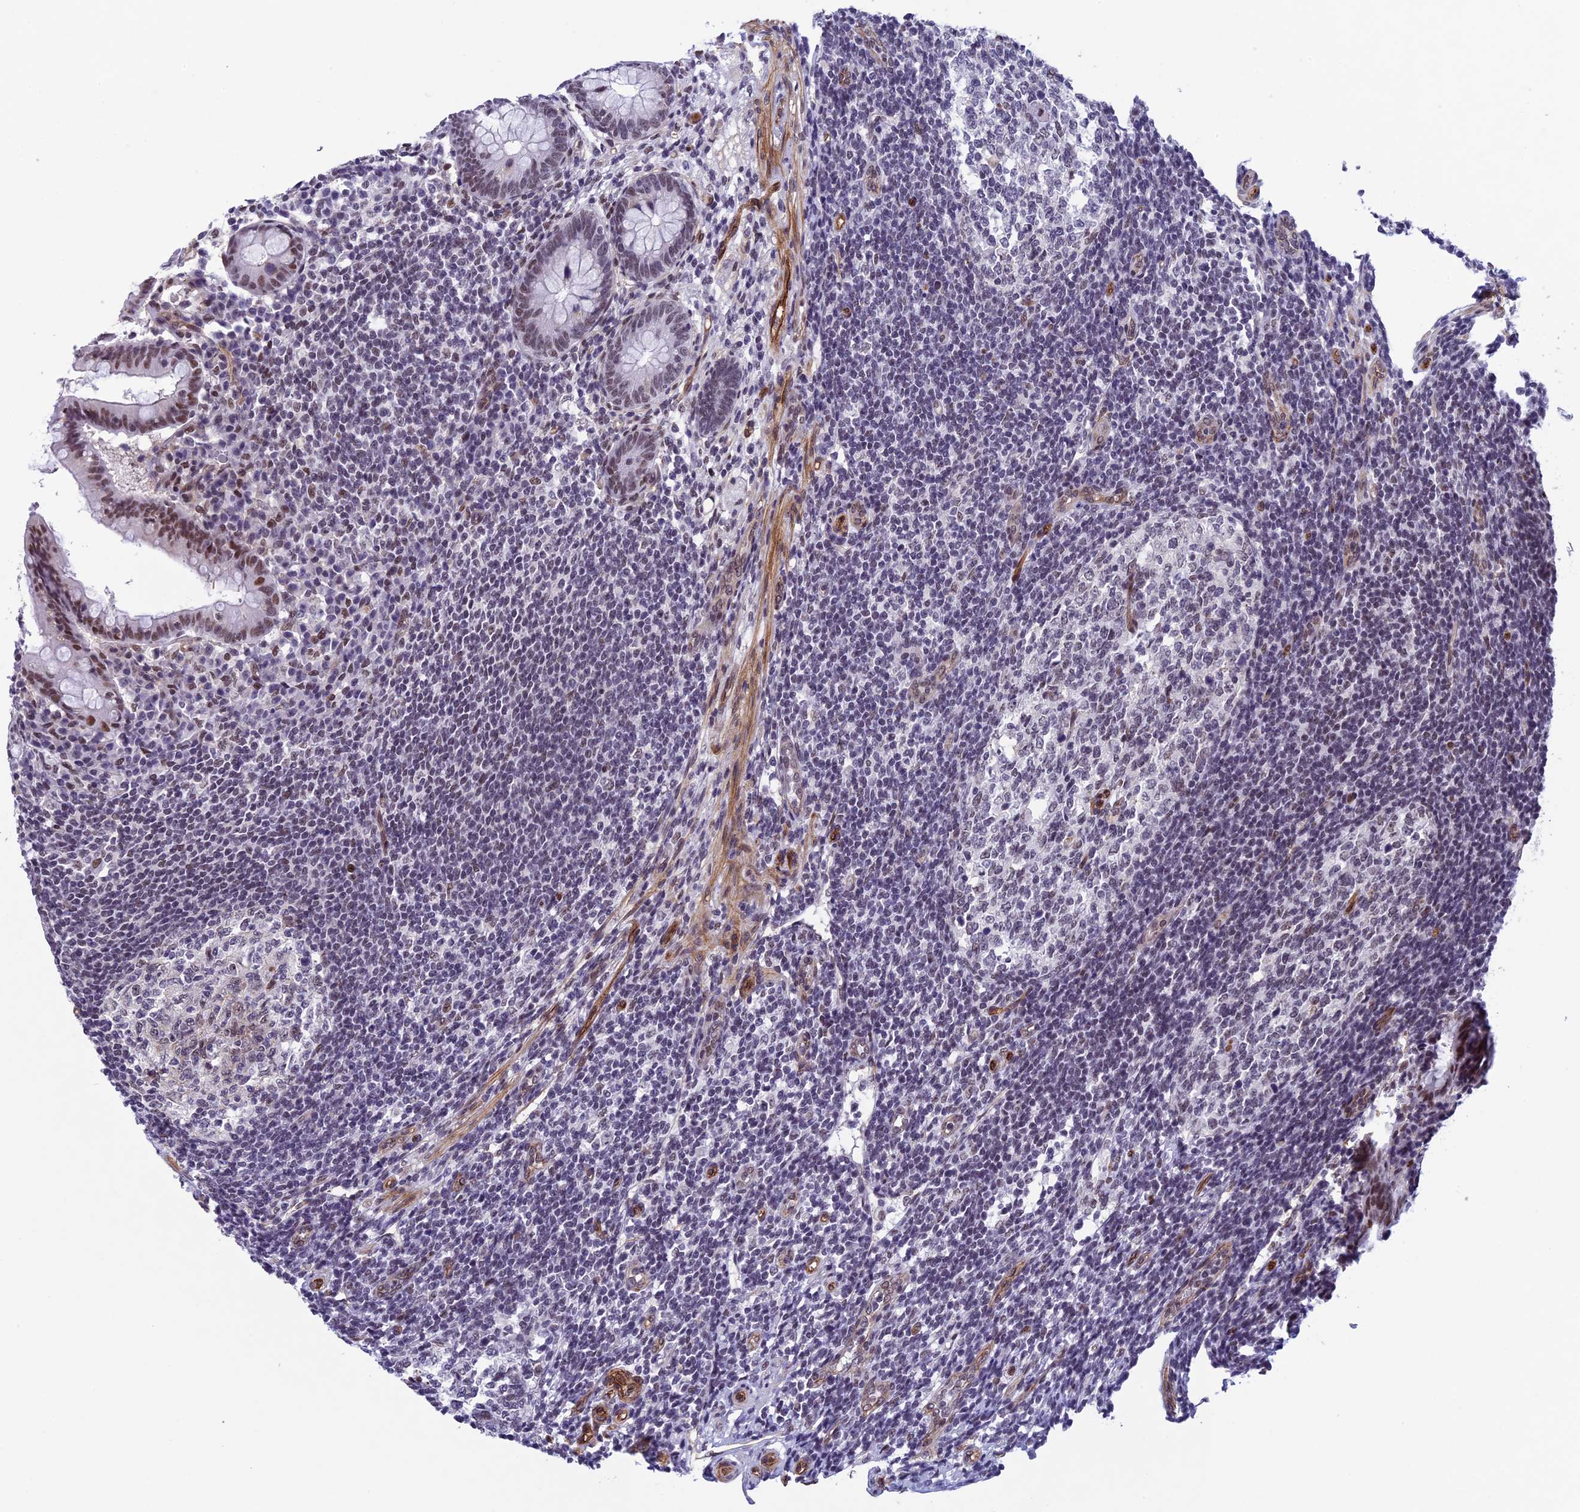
{"staining": {"intensity": "moderate", "quantity": "25%-75%", "location": "nuclear"}, "tissue": "appendix", "cell_type": "Glandular cells", "image_type": "normal", "snomed": [{"axis": "morphology", "description": "Normal tissue, NOS"}, {"axis": "topography", "description": "Appendix"}], "caption": "Protein staining of normal appendix shows moderate nuclear expression in approximately 25%-75% of glandular cells.", "gene": "NIPBL", "patient": {"sex": "female", "age": 33}}